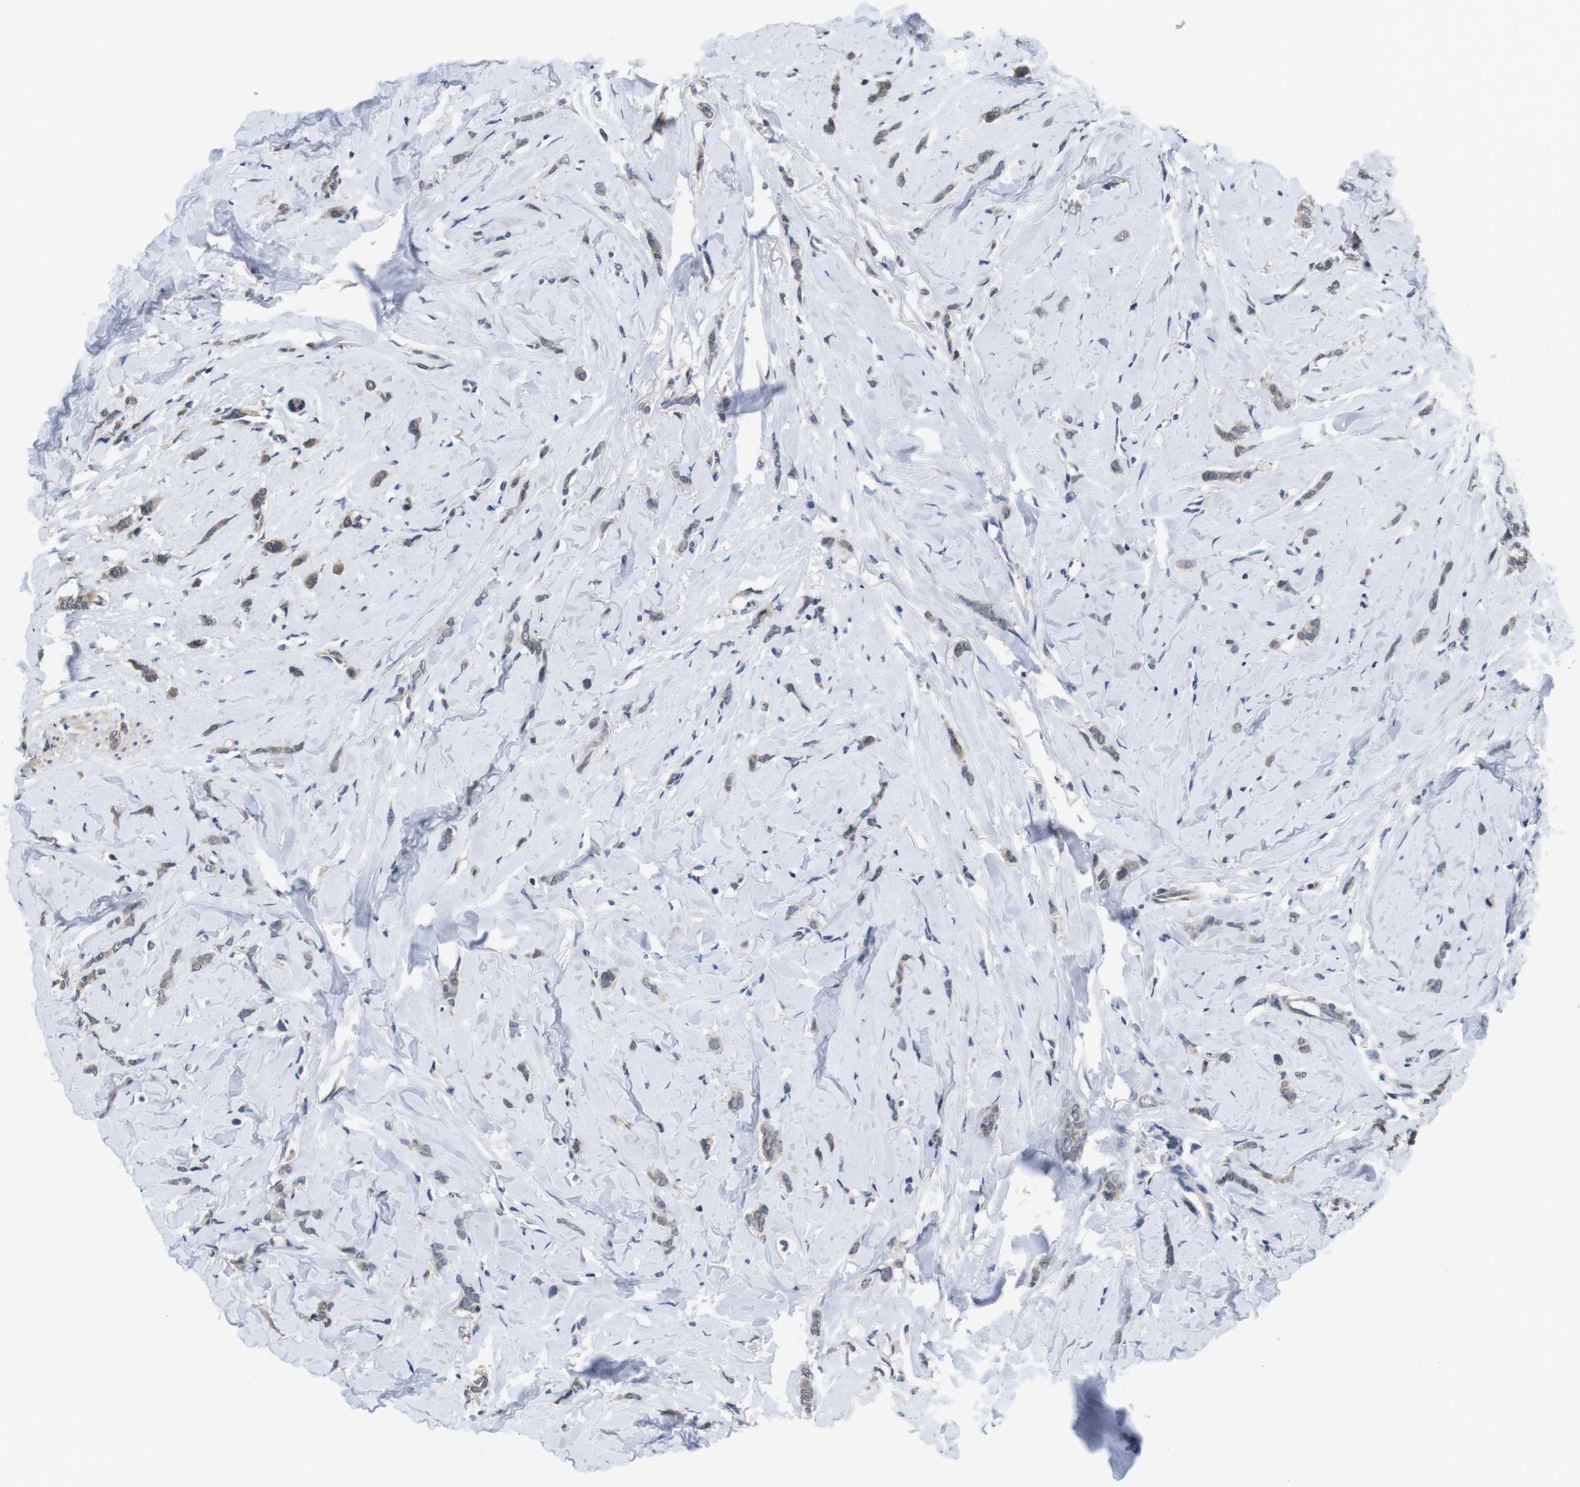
{"staining": {"intensity": "moderate", "quantity": "25%-75%", "location": "cytoplasmic/membranous"}, "tissue": "breast cancer", "cell_type": "Tumor cells", "image_type": "cancer", "snomed": [{"axis": "morphology", "description": "Lobular carcinoma"}, {"axis": "topography", "description": "Skin"}, {"axis": "topography", "description": "Breast"}], "caption": "Immunohistochemistry (IHC) of breast cancer shows medium levels of moderate cytoplasmic/membranous staining in approximately 25%-75% of tumor cells.", "gene": "FADD", "patient": {"sex": "female", "age": 46}}